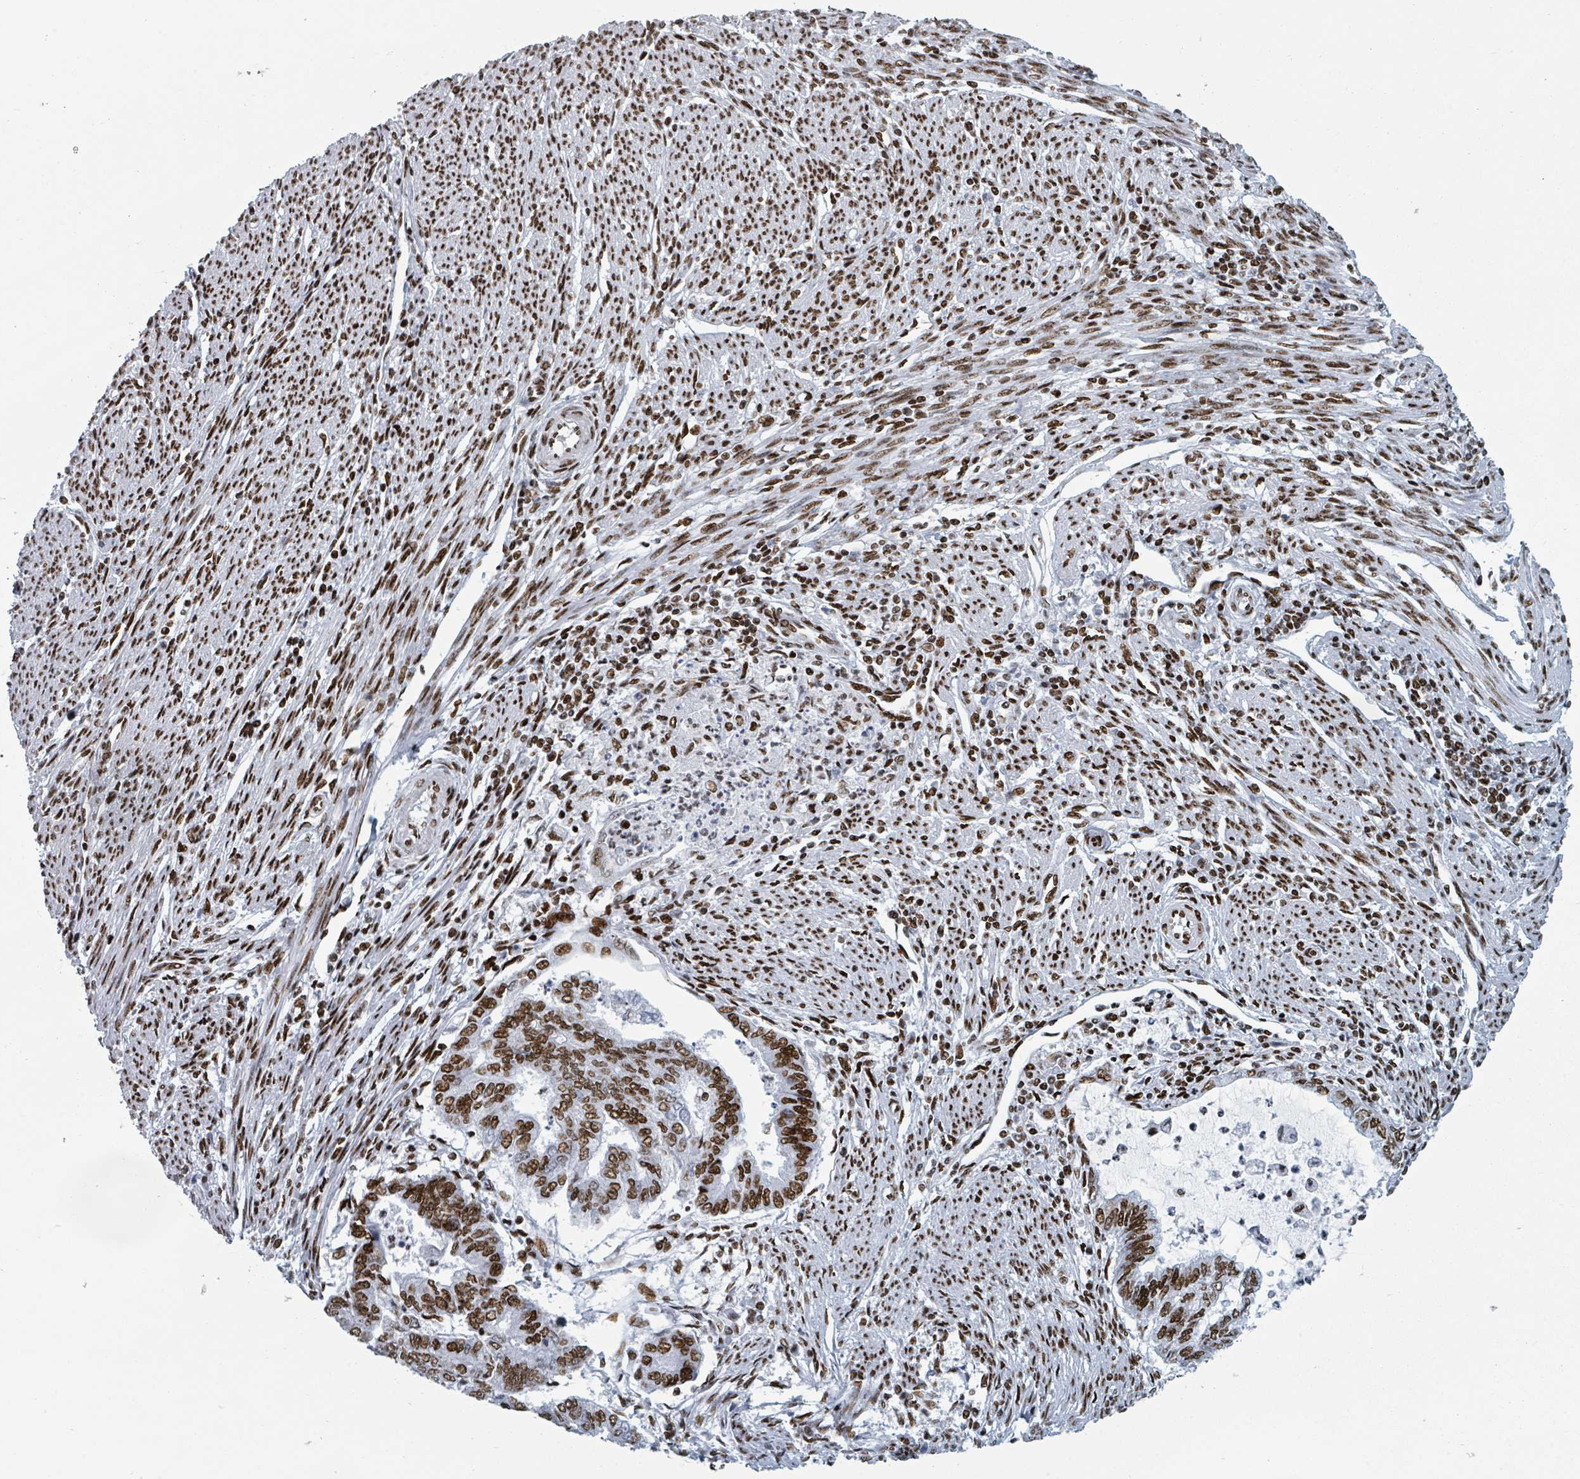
{"staining": {"intensity": "strong", "quantity": "25%-75%", "location": "nuclear"}, "tissue": "endometrial cancer", "cell_type": "Tumor cells", "image_type": "cancer", "snomed": [{"axis": "morphology", "description": "Adenocarcinoma, NOS"}, {"axis": "topography", "description": "Endometrium"}], "caption": "Approximately 25%-75% of tumor cells in endometrial adenocarcinoma display strong nuclear protein positivity as visualized by brown immunohistochemical staining.", "gene": "DHX16", "patient": {"sex": "female", "age": 79}}